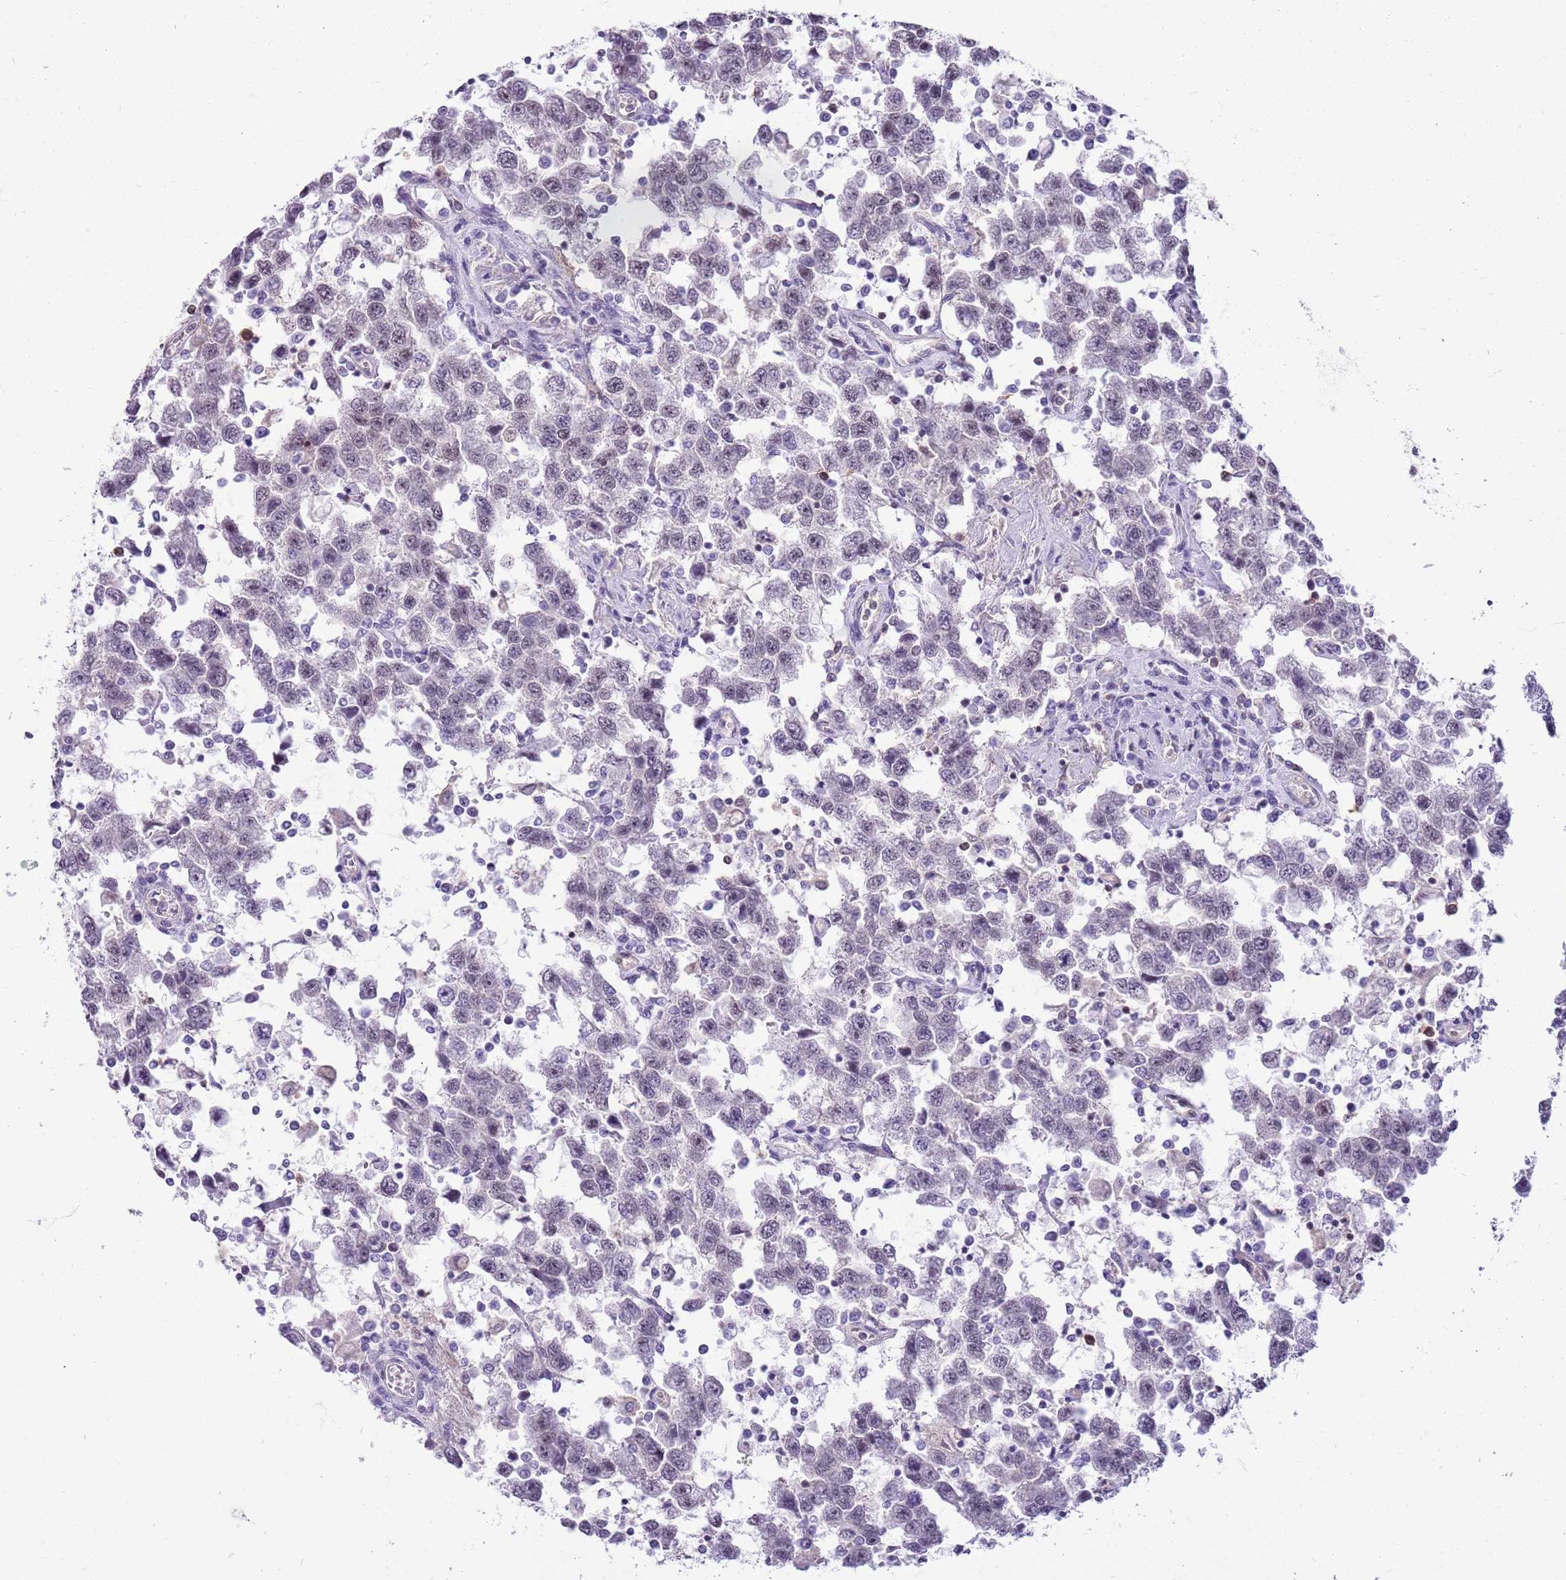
{"staining": {"intensity": "negative", "quantity": "none", "location": "none"}, "tissue": "testis cancer", "cell_type": "Tumor cells", "image_type": "cancer", "snomed": [{"axis": "morphology", "description": "Seminoma, NOS"}, {"axis": "topography", "description": "Testis"}], "caption": "IHC of testis cancer demonstrates no staining in tumor cells.", "gene": "DHX32", "patient": {"sex": "male", "age": 41}}